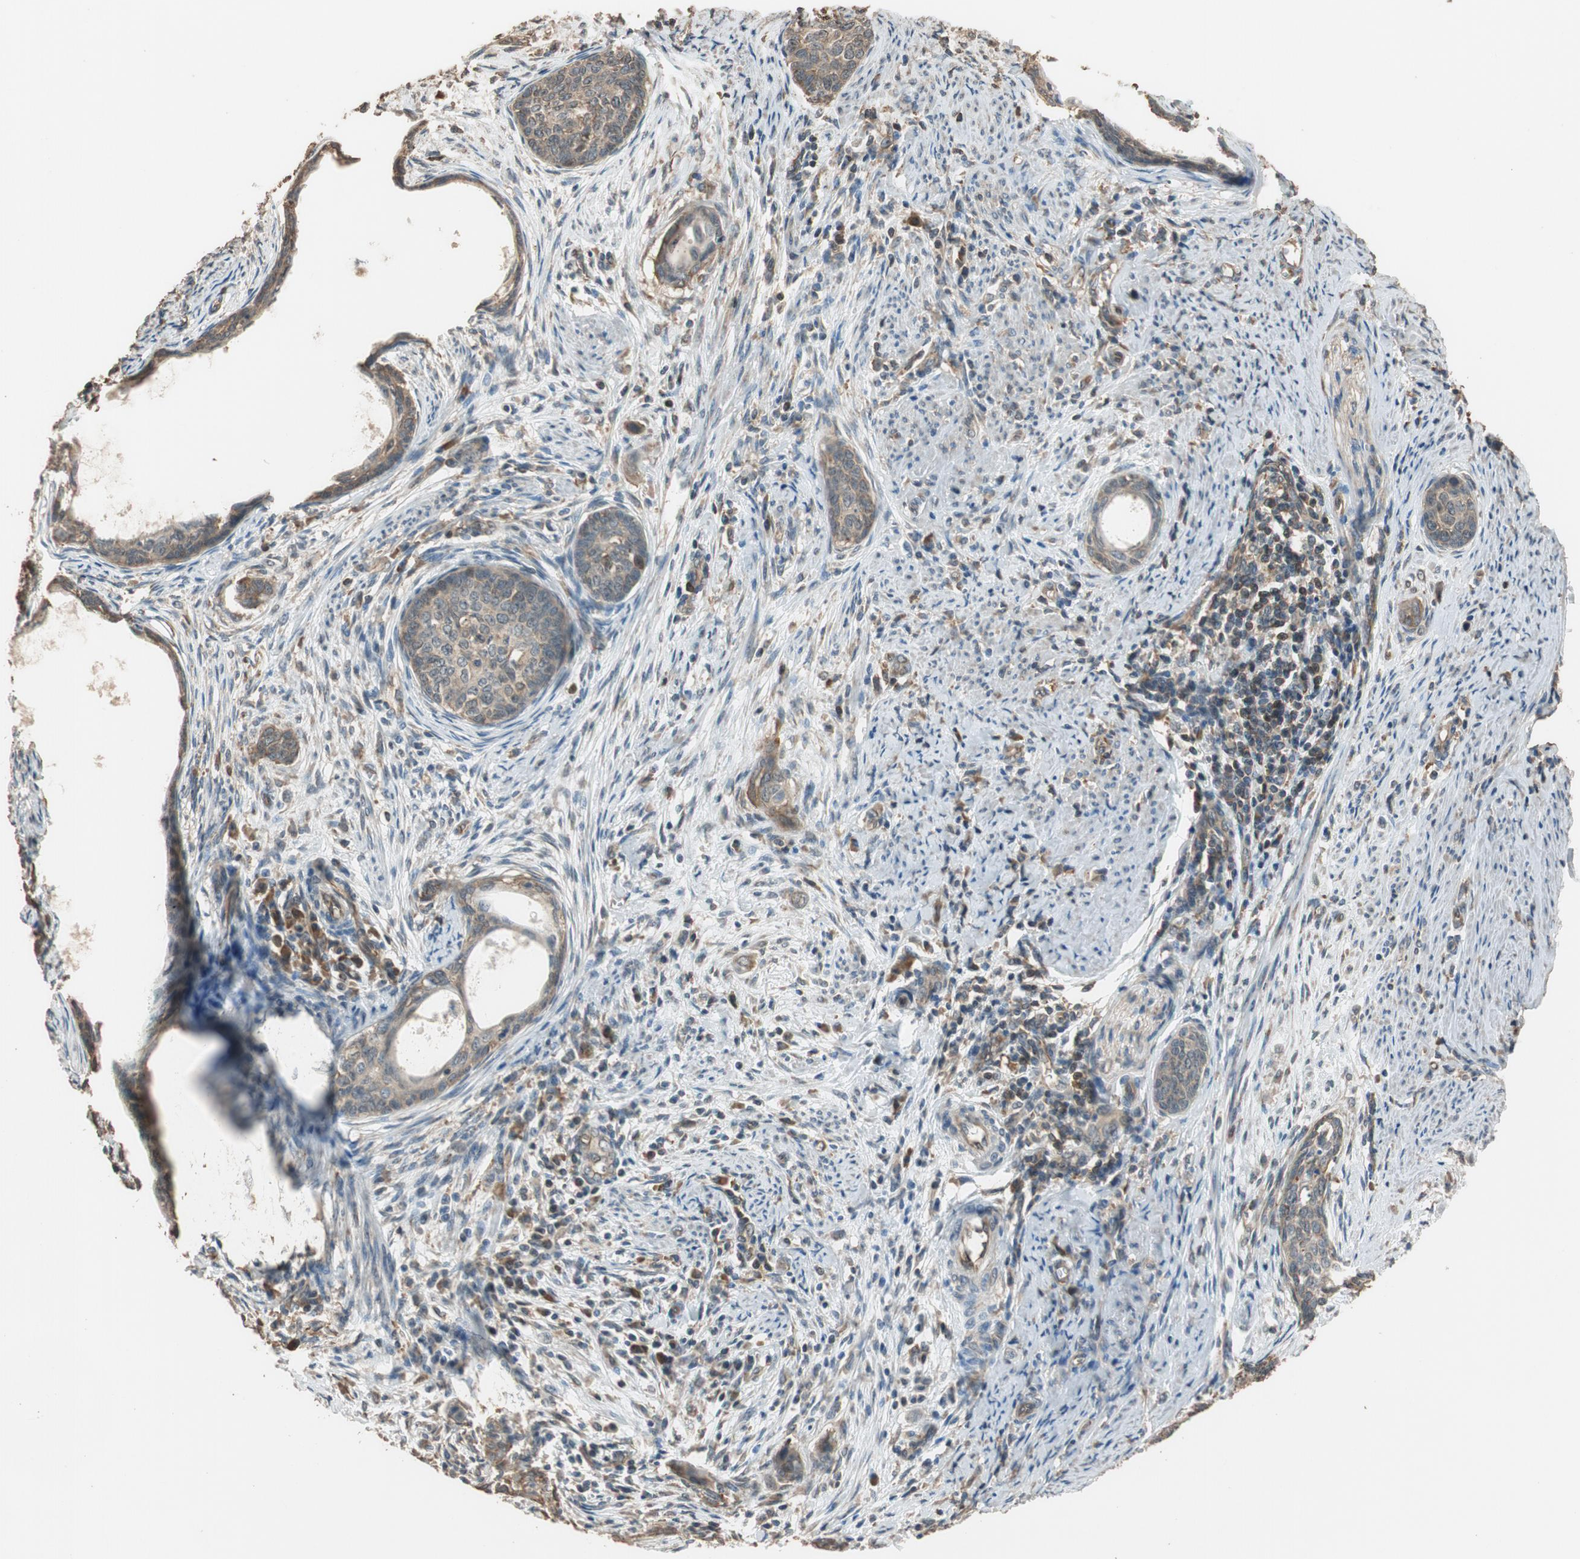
{"staining": {"intensity": "weak", "quantity": ">75%", "location": "cytoplasmic/membranous"}, "tissue": "cervical cancer", "cell_type": "Tumor cells", "image_type": "cancer", "snomed": [{"axis": "morphology", "description": "Squamous cell carcinoma, NOS"}, {"axis": "topography", "description": "Cervix"}], "caption": "About >75% of tumor cells in cervical squamous cell carcinoma reveal weak cytoplasmic/membranous protein expression as visualized by brown immunohistochemical staining.", "gene": "MST1R", "patient": {"sex": "female", "age": 33}}